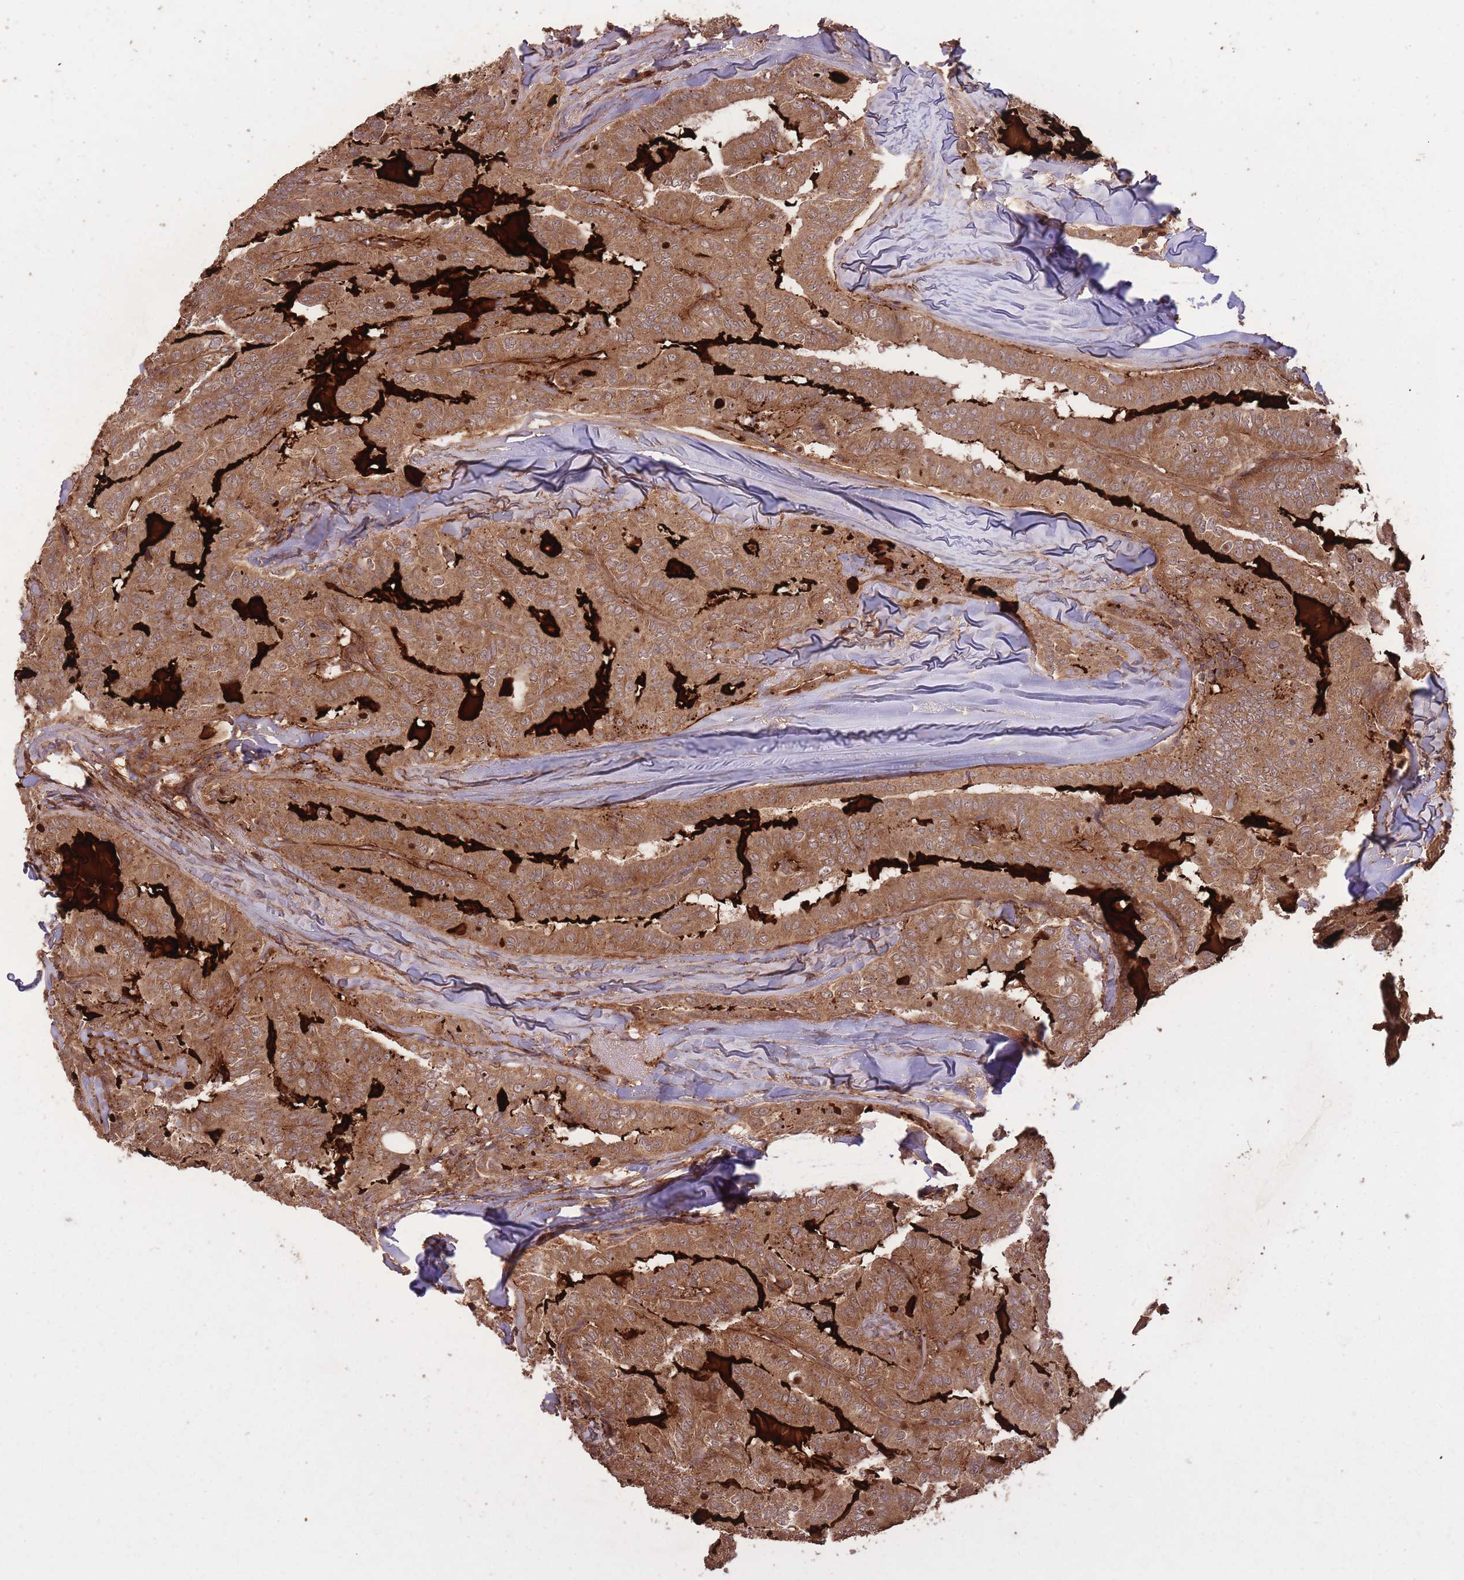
{"staining": {"intensity": "moderate", "quantity": ">75%", "location": "cytoplasmic/membranous"}, "tissue": "thyroid cancer", "cell_type": "Tumor cells", "image_type": "cancer", "snomed": [{"axis": "morphology", "description": "Papillary adenocarcinoma, NOS"}, {"axis": "topography", "description": "Thyroid gland"}], "caption": "Immunohistochemical staining of thyroid cancer (papillary adenocarcinoma) displays moderate cytoplasmic/membranous protein expression in about >75% of tumor cells.", "gene": "ERBB3", "patient": {"sex": "female", "age": 68}}